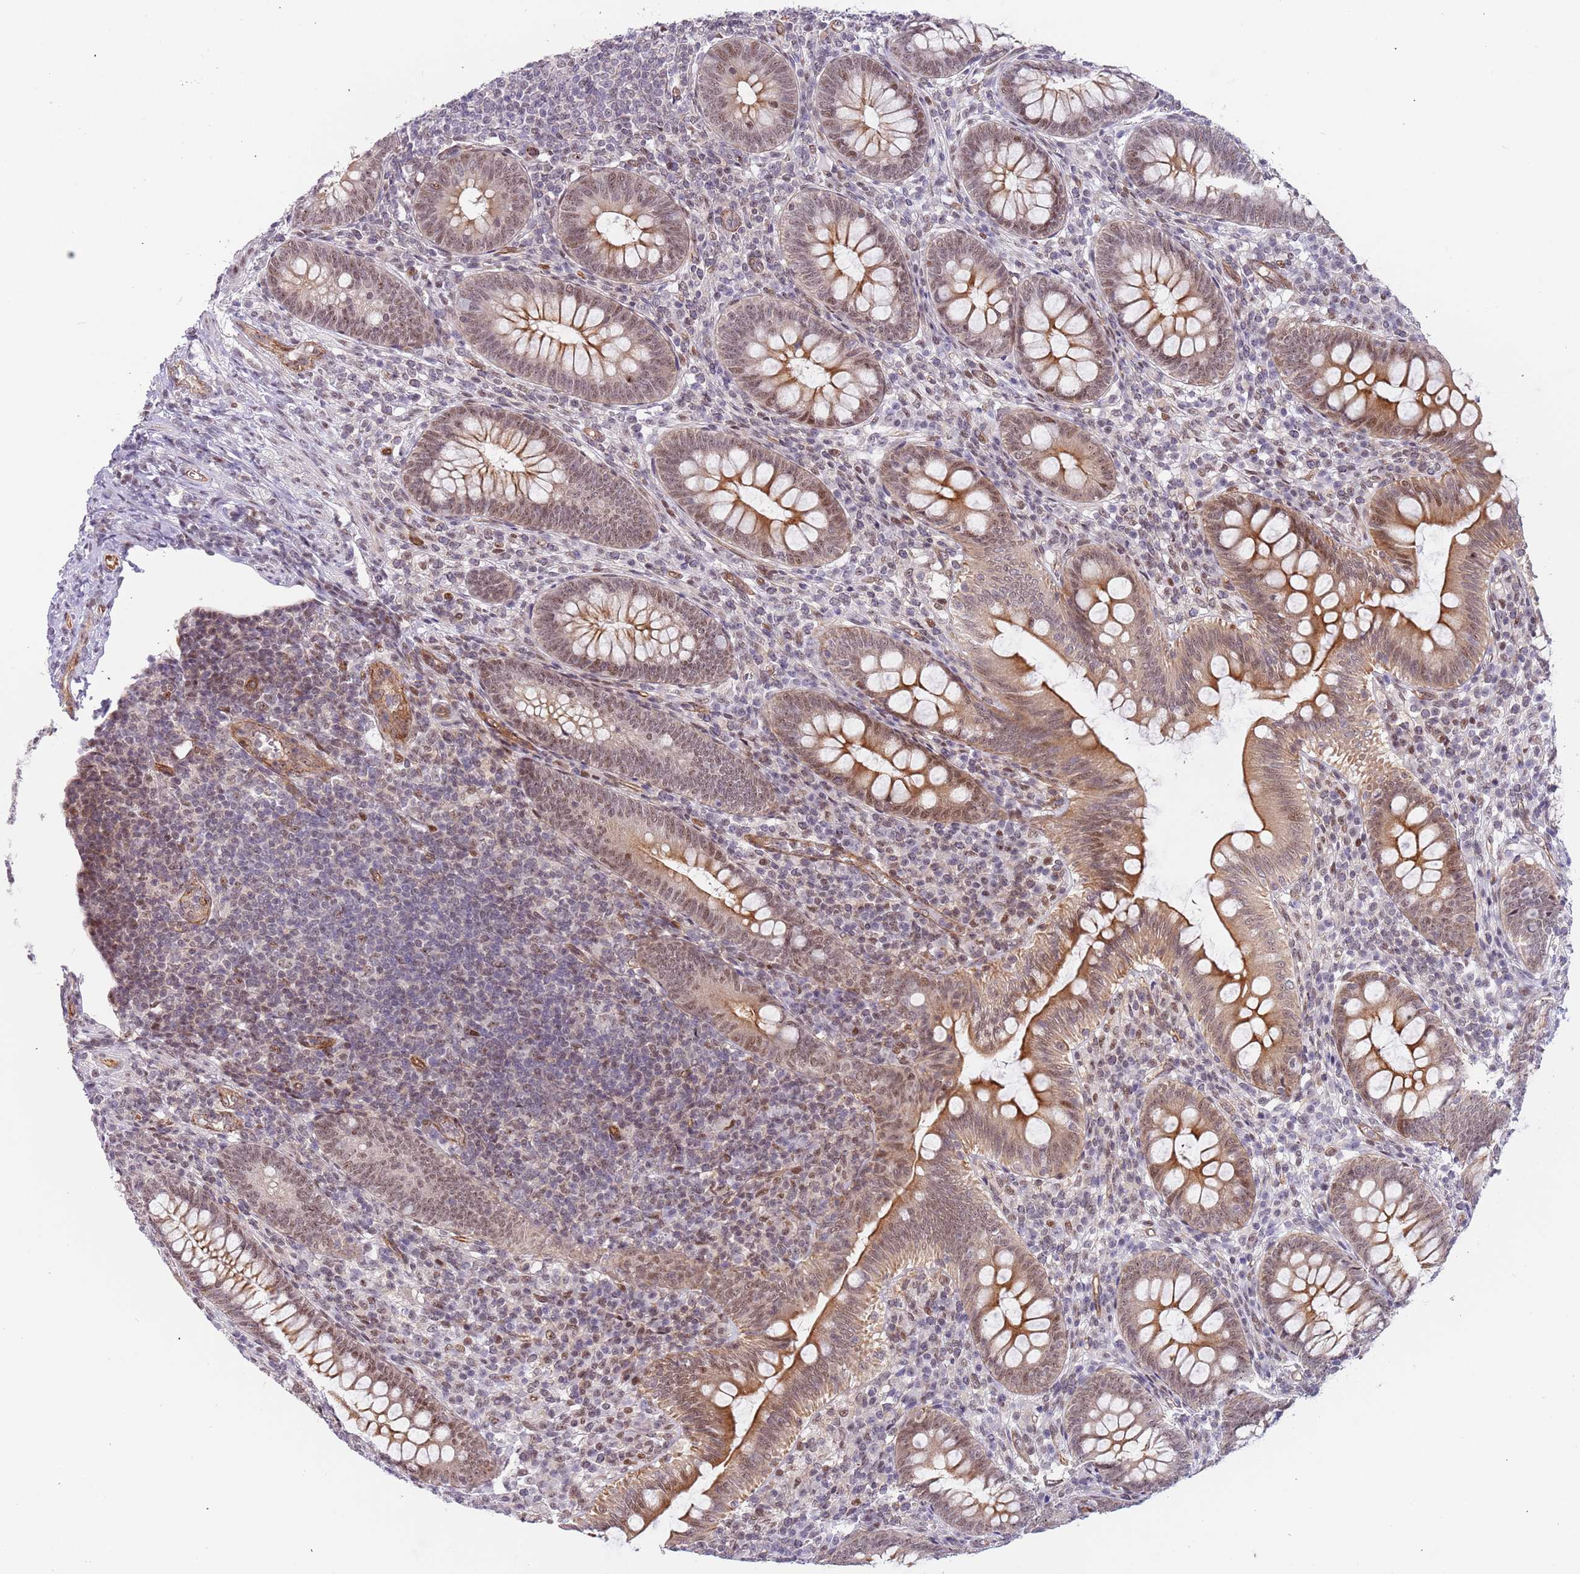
{"staining": {"intensity": "moderate", "quantity": ">75%", "location": "cytoplasmic/membranous,nuclear"}, "tissue": "appendix", "cell_type": "Glandular cells", "image_type": "normal", "snomed": [{"axis": "morphology", "description": "Normal tissue, NOS"}, {"axis": "topography", "description": "Appendix"}], "caption": "A medium amount of moderate cytoplasmic/membranous,nuclear expression is identified in approximately >75% of glandular cells in unremarkable appendix.", "gene": "LRMDA", "patient": {"sex": "male", "age": 14}}